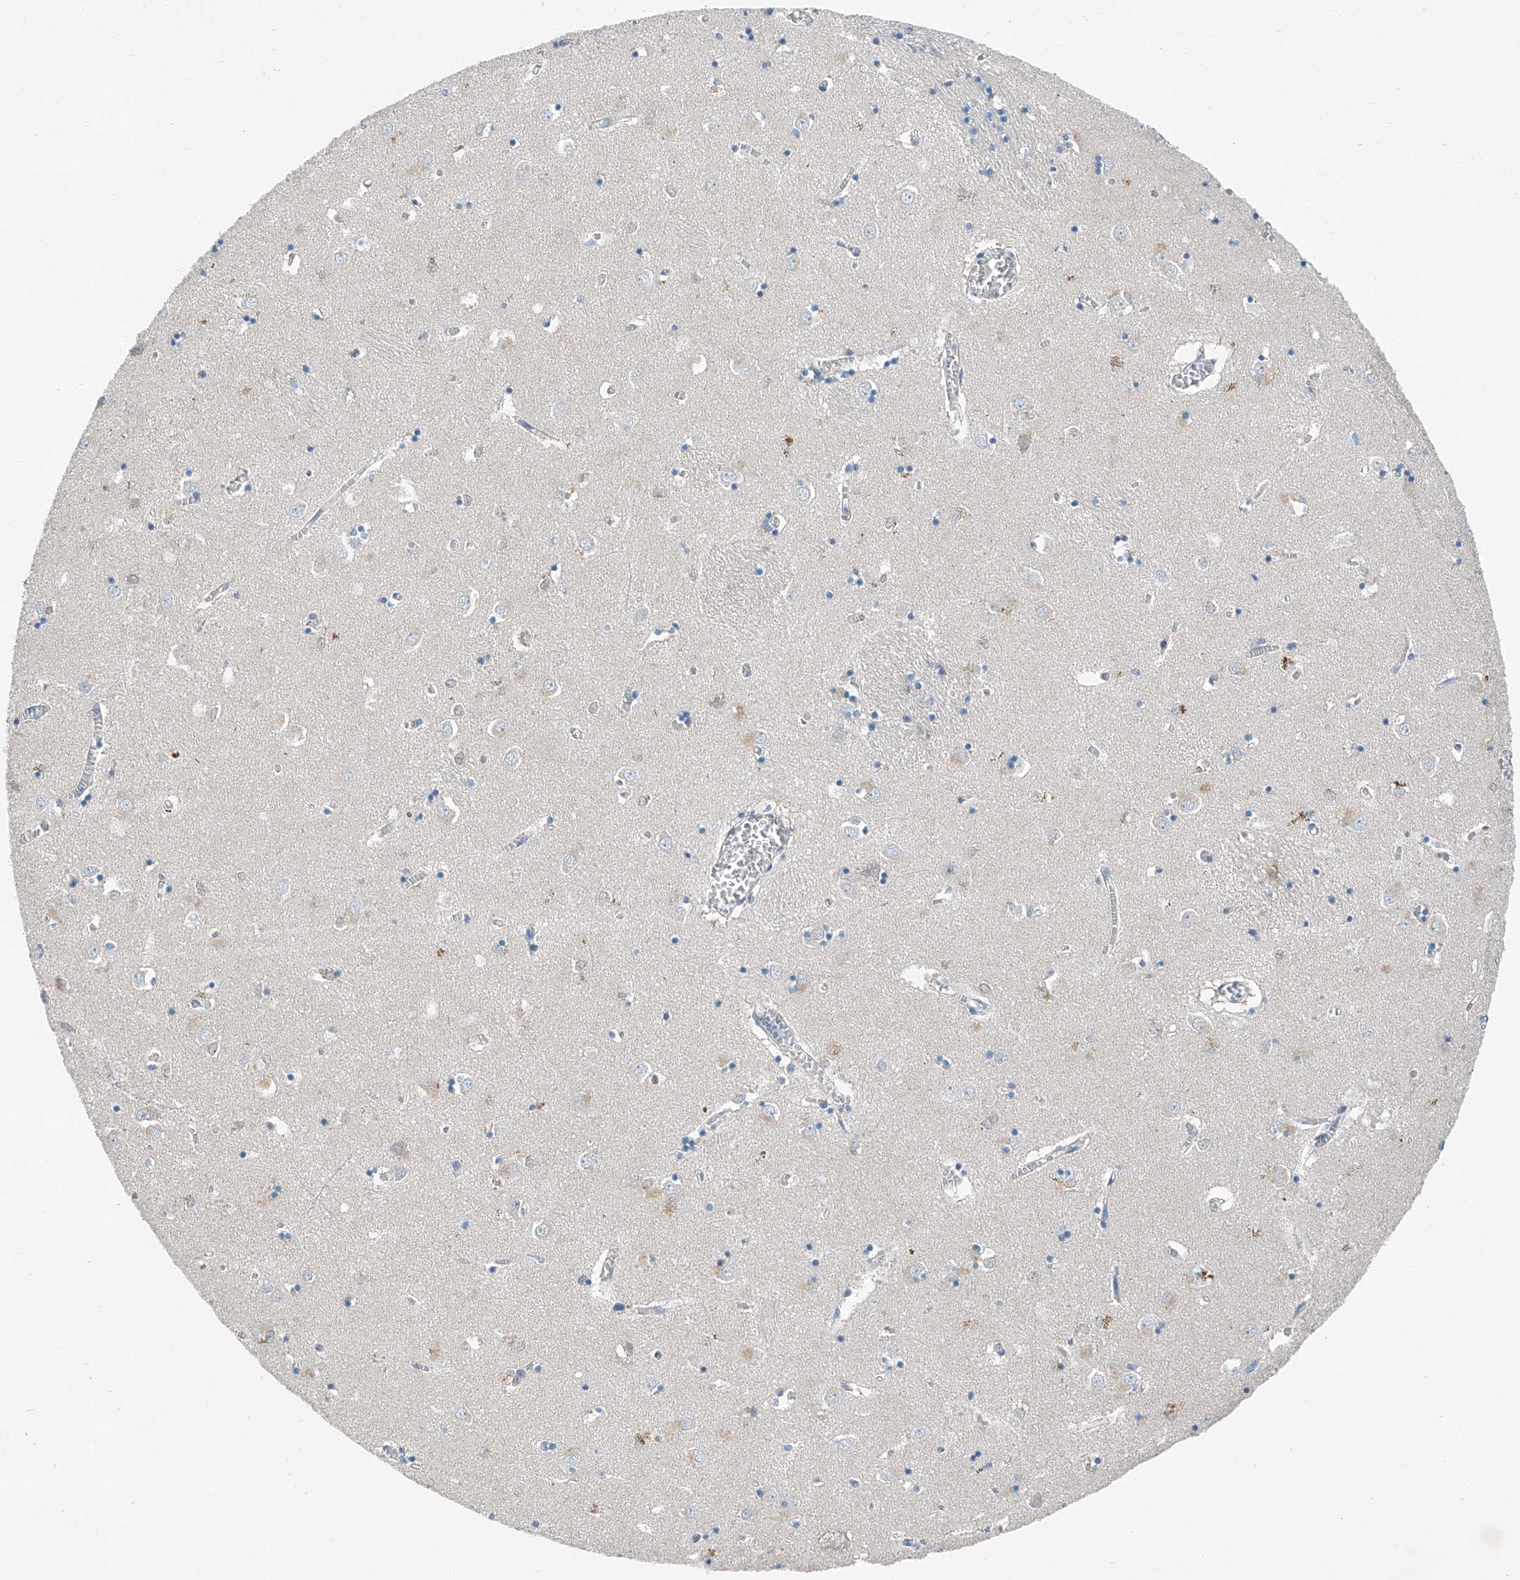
{"staining": {"intensity": "negative", "quantity": "none", "location": "none"}, "tissue": "caudate", "cell_type": "Glial cells", "image_type": "normal", "snomed": [{"axis": "morphology", "description": "Normal tissue, NOS"}, {"axis": "topography", "description": "Lateral ventricle wall"}], "caption": "Image shows no significant protein staining in glial cells of unremarkable caudate.", "gene": "MDGA1", "patient": {"sex": "male", "age": 70}}